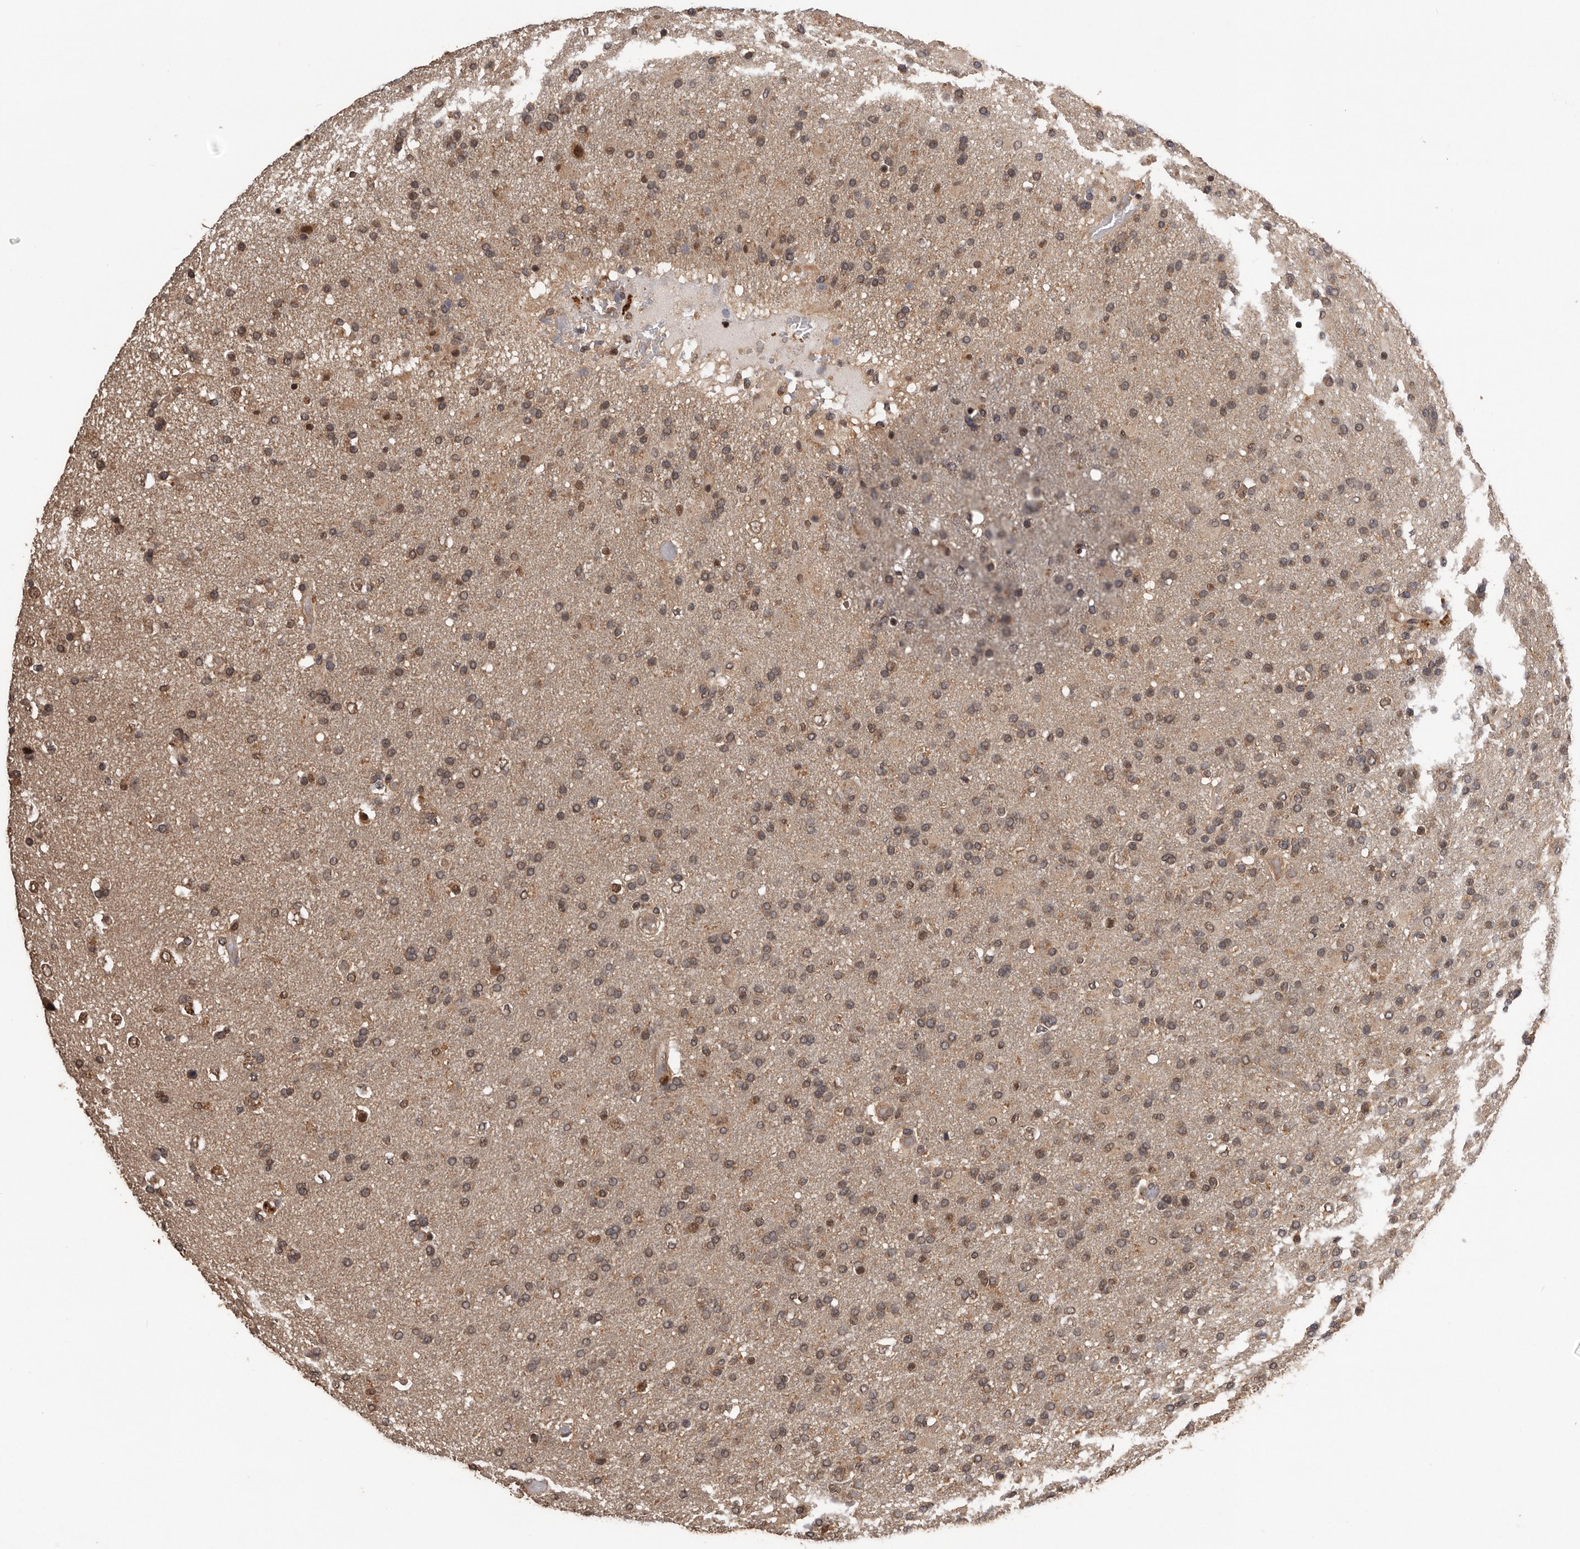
{"staining": {"intensity": "weak", "quantity": ">75%", "location": "nuclear"}, "tissue": "glioma", "cell_type": "Tumor cells", "image_type": "cancer", "snomed": [{"axis": "morphology", "description": "Glioma, malignant, High grade"}, {"axis": "topography", "description": "Brain"}], "caption": "Immunohistochemical staining of glioma demonstrates low levels of weak nuclear protein expression in about >75% of tumor cells.", "gene": "VPS37A", "patient": {"sex": "male", "age": 72}}